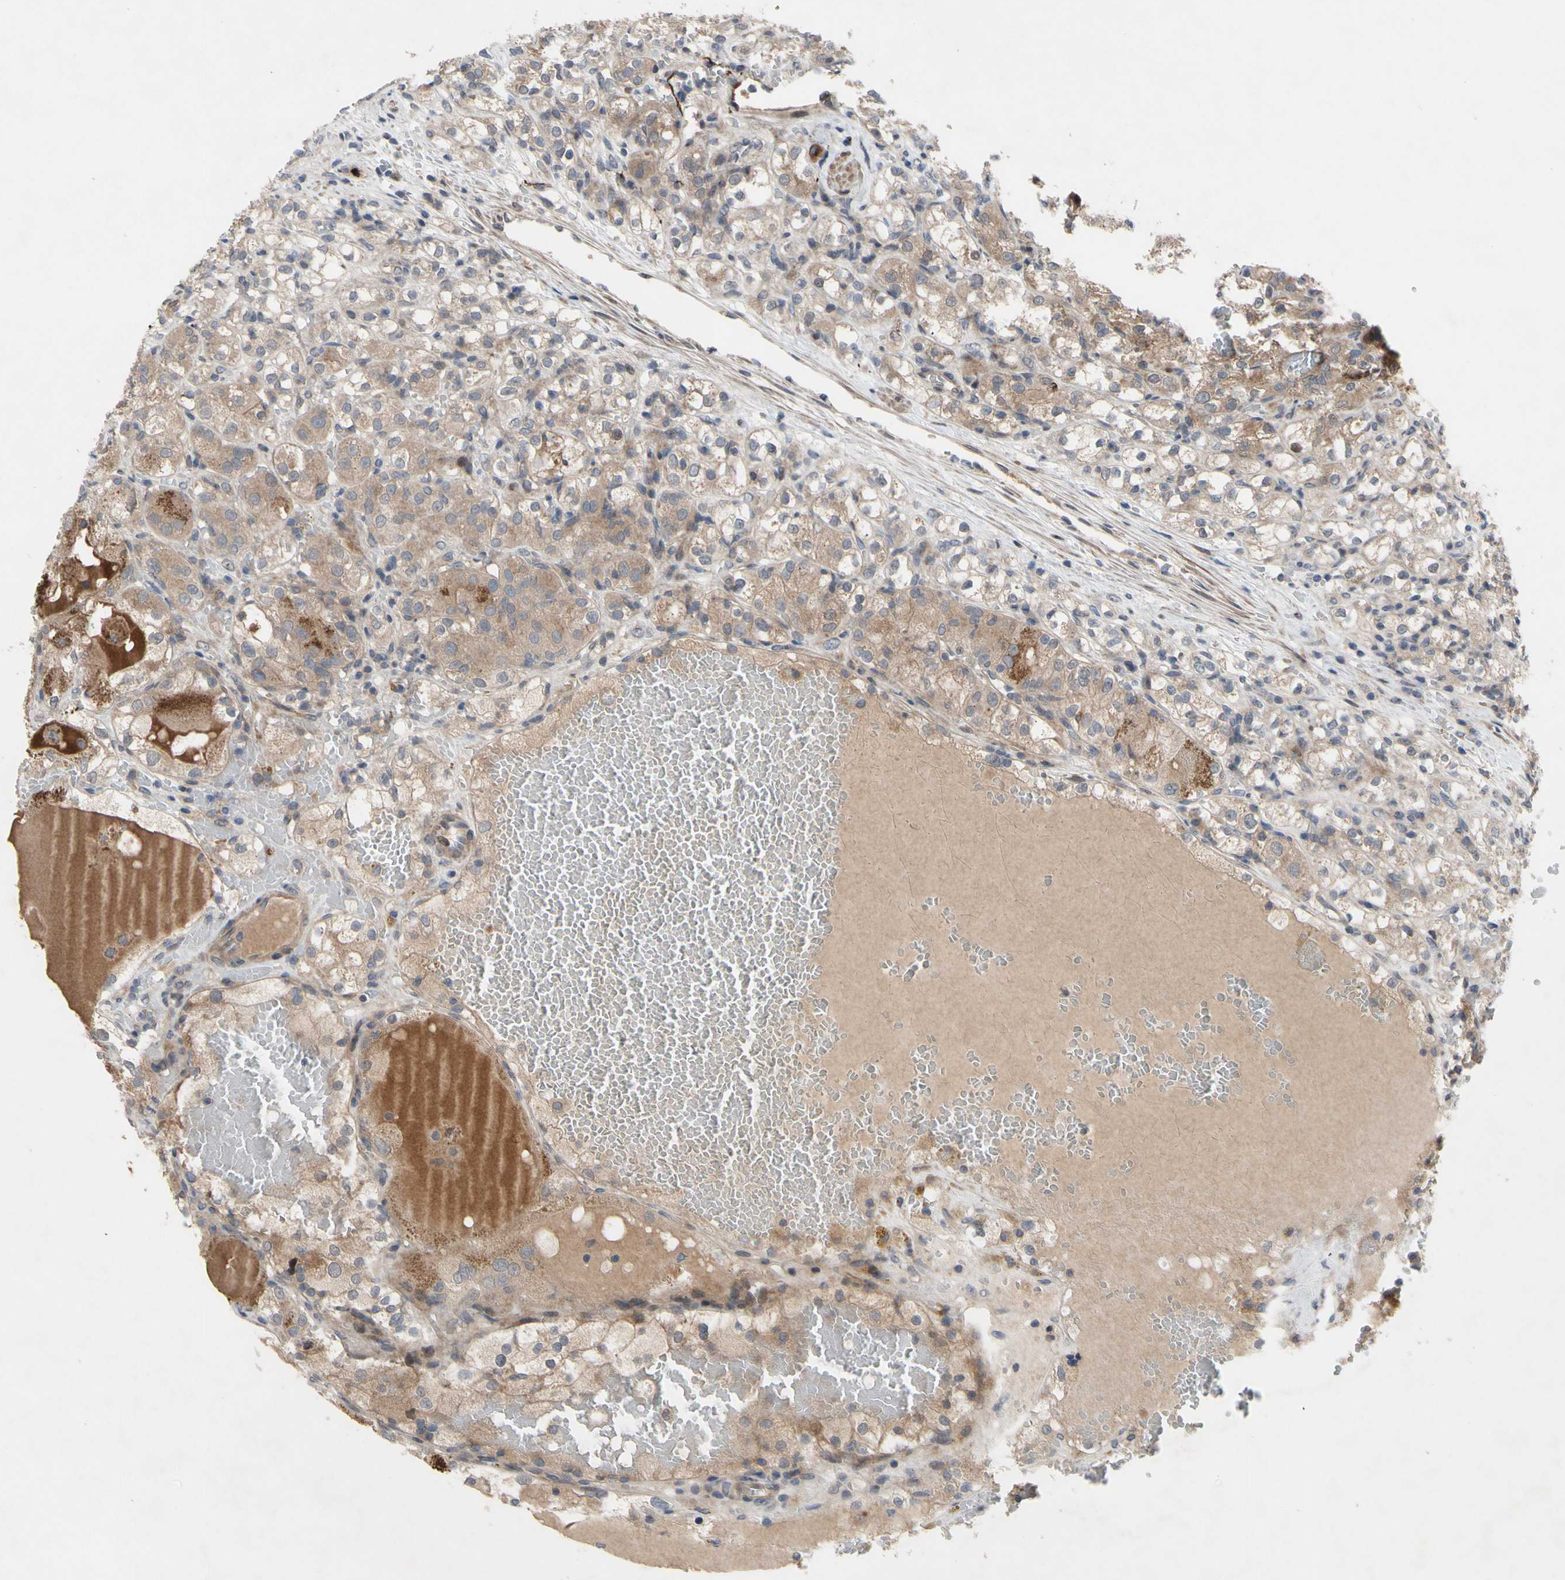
{"staining": {"intensity": "weak", "quantity": ">75%", "location": "cytoplasmic/membranous"}, "tissue": "renal cancer", "cell_type": "Tumor cells", "image_type": "cancer", "snomed": [{"axis": "morphology", "description": "Normal tissue, NOS"}, {"axis": "morphology", "description": "Adenocarcinoma, NOS"}, {"axis": "topography", "description": "Kidney"}], "caption": "Protein analysis of renal adenocarcinoma tissue shows weak cytoplasmic/membranous positivity in about >75% of tumor cells. The staining was performed using DAB, with brown indicating positive protein expression. Nuclei are stained blue with hematoxylin.", "gene": "OAZ1", "patient": {"sex": "male", "age": 61}}